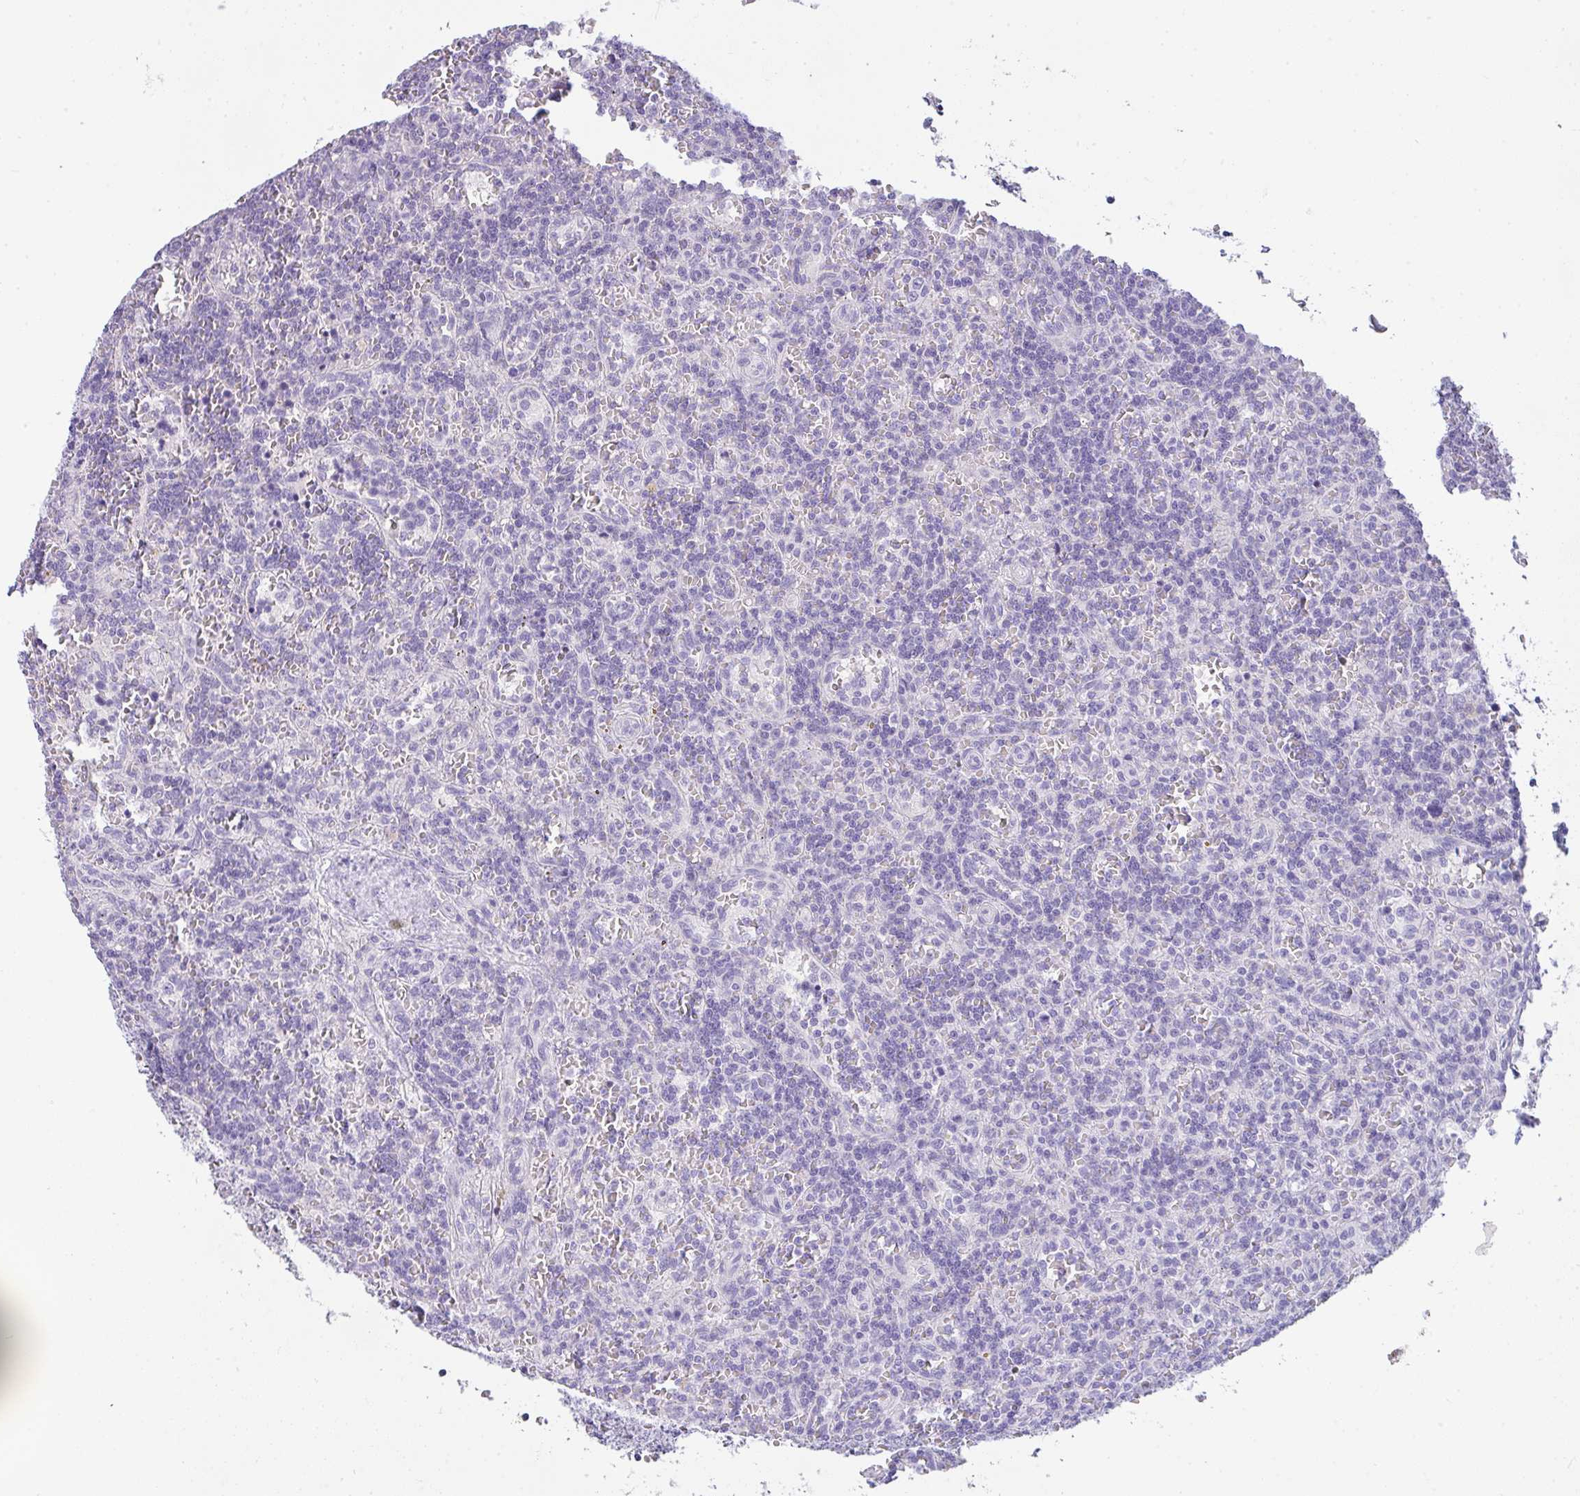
{"staining": {"intensity": "negative", "quantity": "none", "location": "none"}, "tissue": "lymphoma", "cell_type": "Tumor cells", "image_type": "cancer", "snomed": [{"axis": "morphology", "description": "Malignant lymphoma, non-Hodgkin's type, Low grade"}, {"axis": "topography", "description": "Spleen"}], "caption": "Protein analysis of lymphoma demonstrates no significant positivity in tumor cells. (Brightfield microscopy of DAB (3,3'-diaminobenzidine) immunohistochemistry at high magnification).", "gene": "COX7B", "patient": {"sex": "male", "age": 73}}